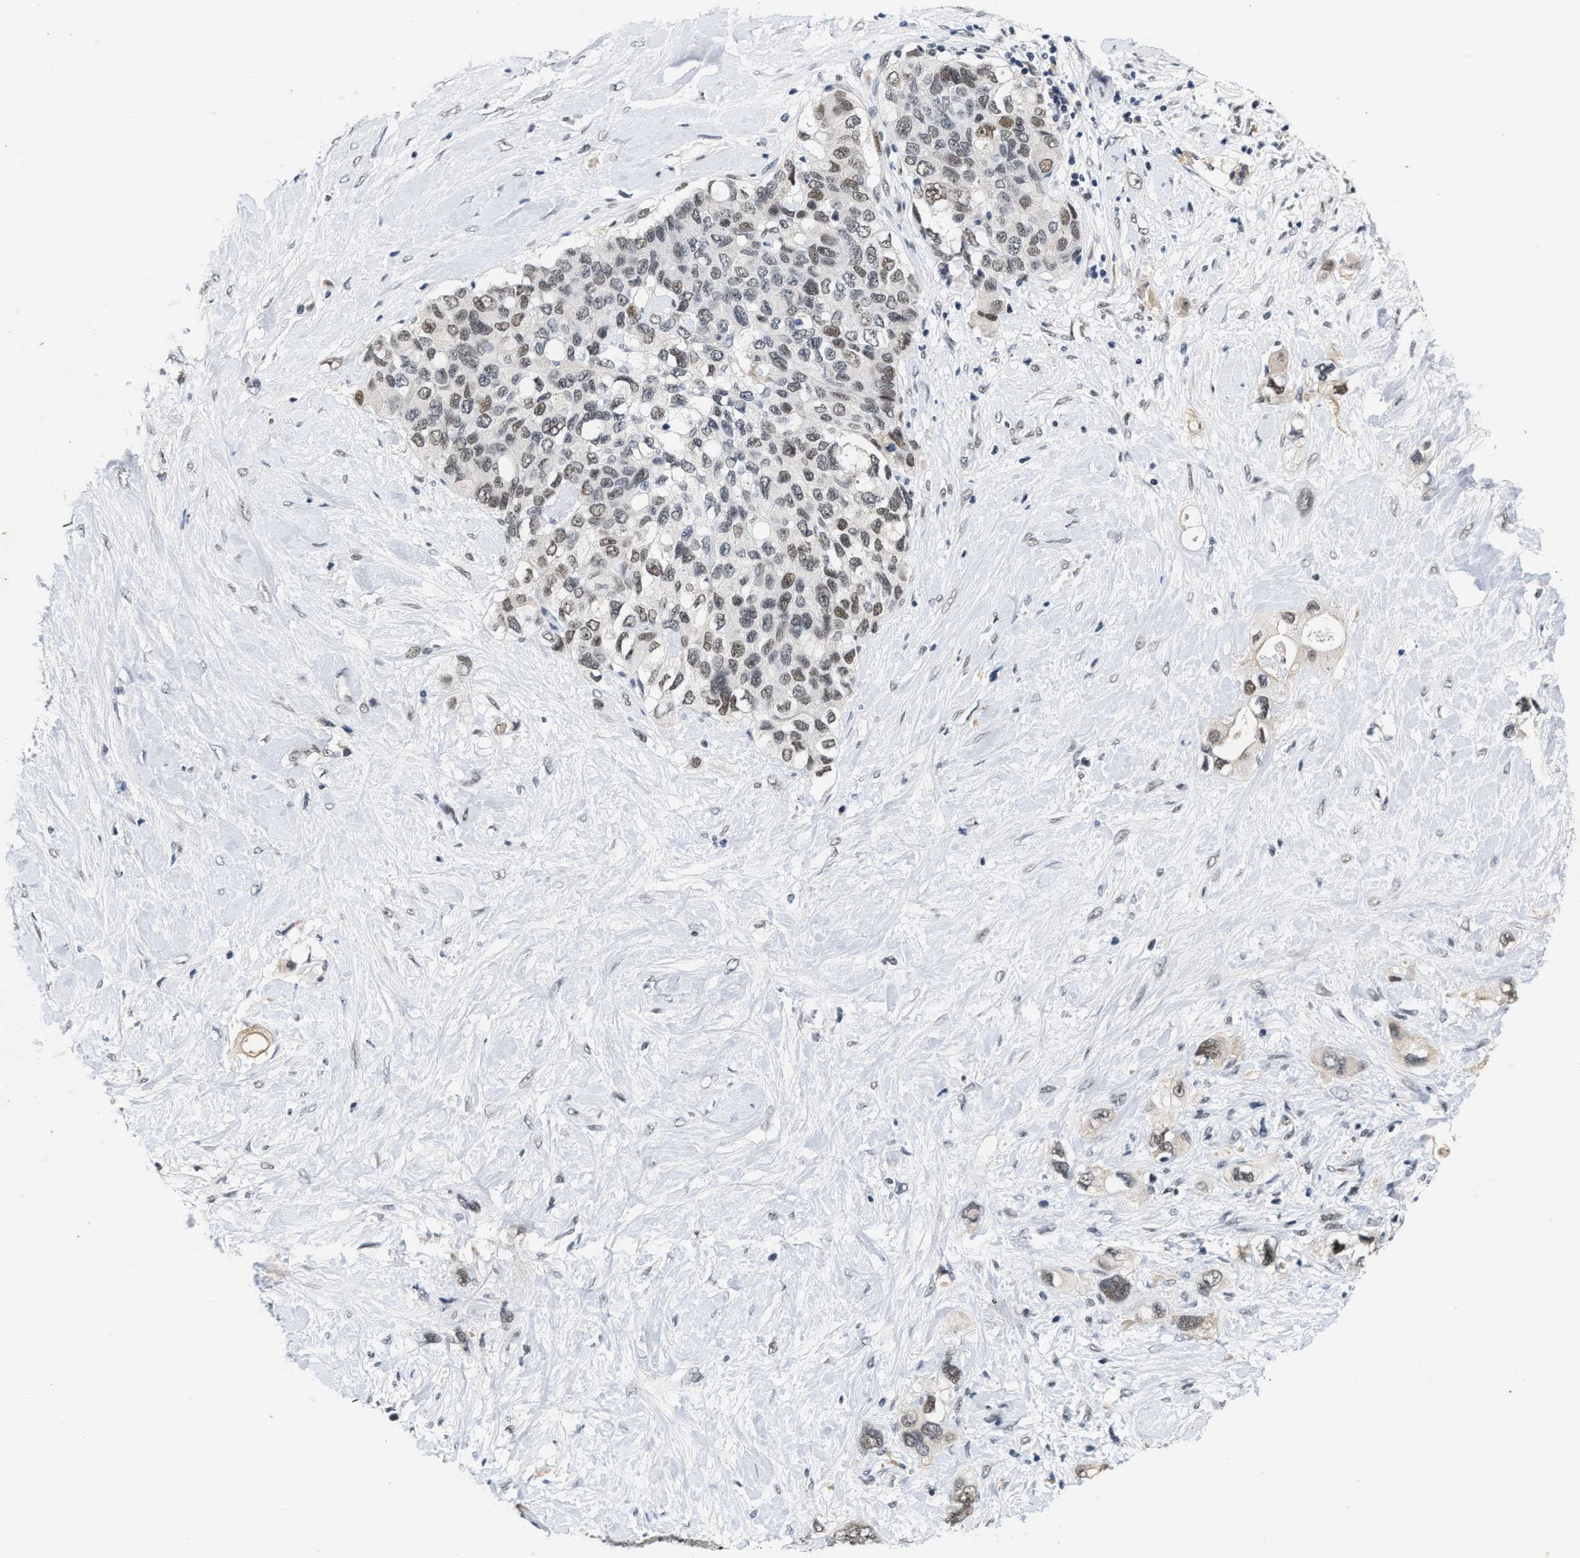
{"staining": {"intensity": "weak", "quantity": ">75%", "location": "nuclear"}, "tissue": "pancreatic cancer", "cell_type": "Tumor cells", "image_type": "cancer", "snomed": [{"axis": "morphology", "description": "Adenocarcinoma, NOS"}, {"axis": "topography", "description": "Pancreas"}], "caption": "Immunohistochemistry histopathology image of neoplastic tissue: pancreatic cancer stained using immunohistochemistry demonstrates low levels of weak protein expression localized specifically in the nuclear of tumor cells, appearing as a nuclear brown color.", "gene": "INIP", "patient": {"sex": "female", "age": 56}}